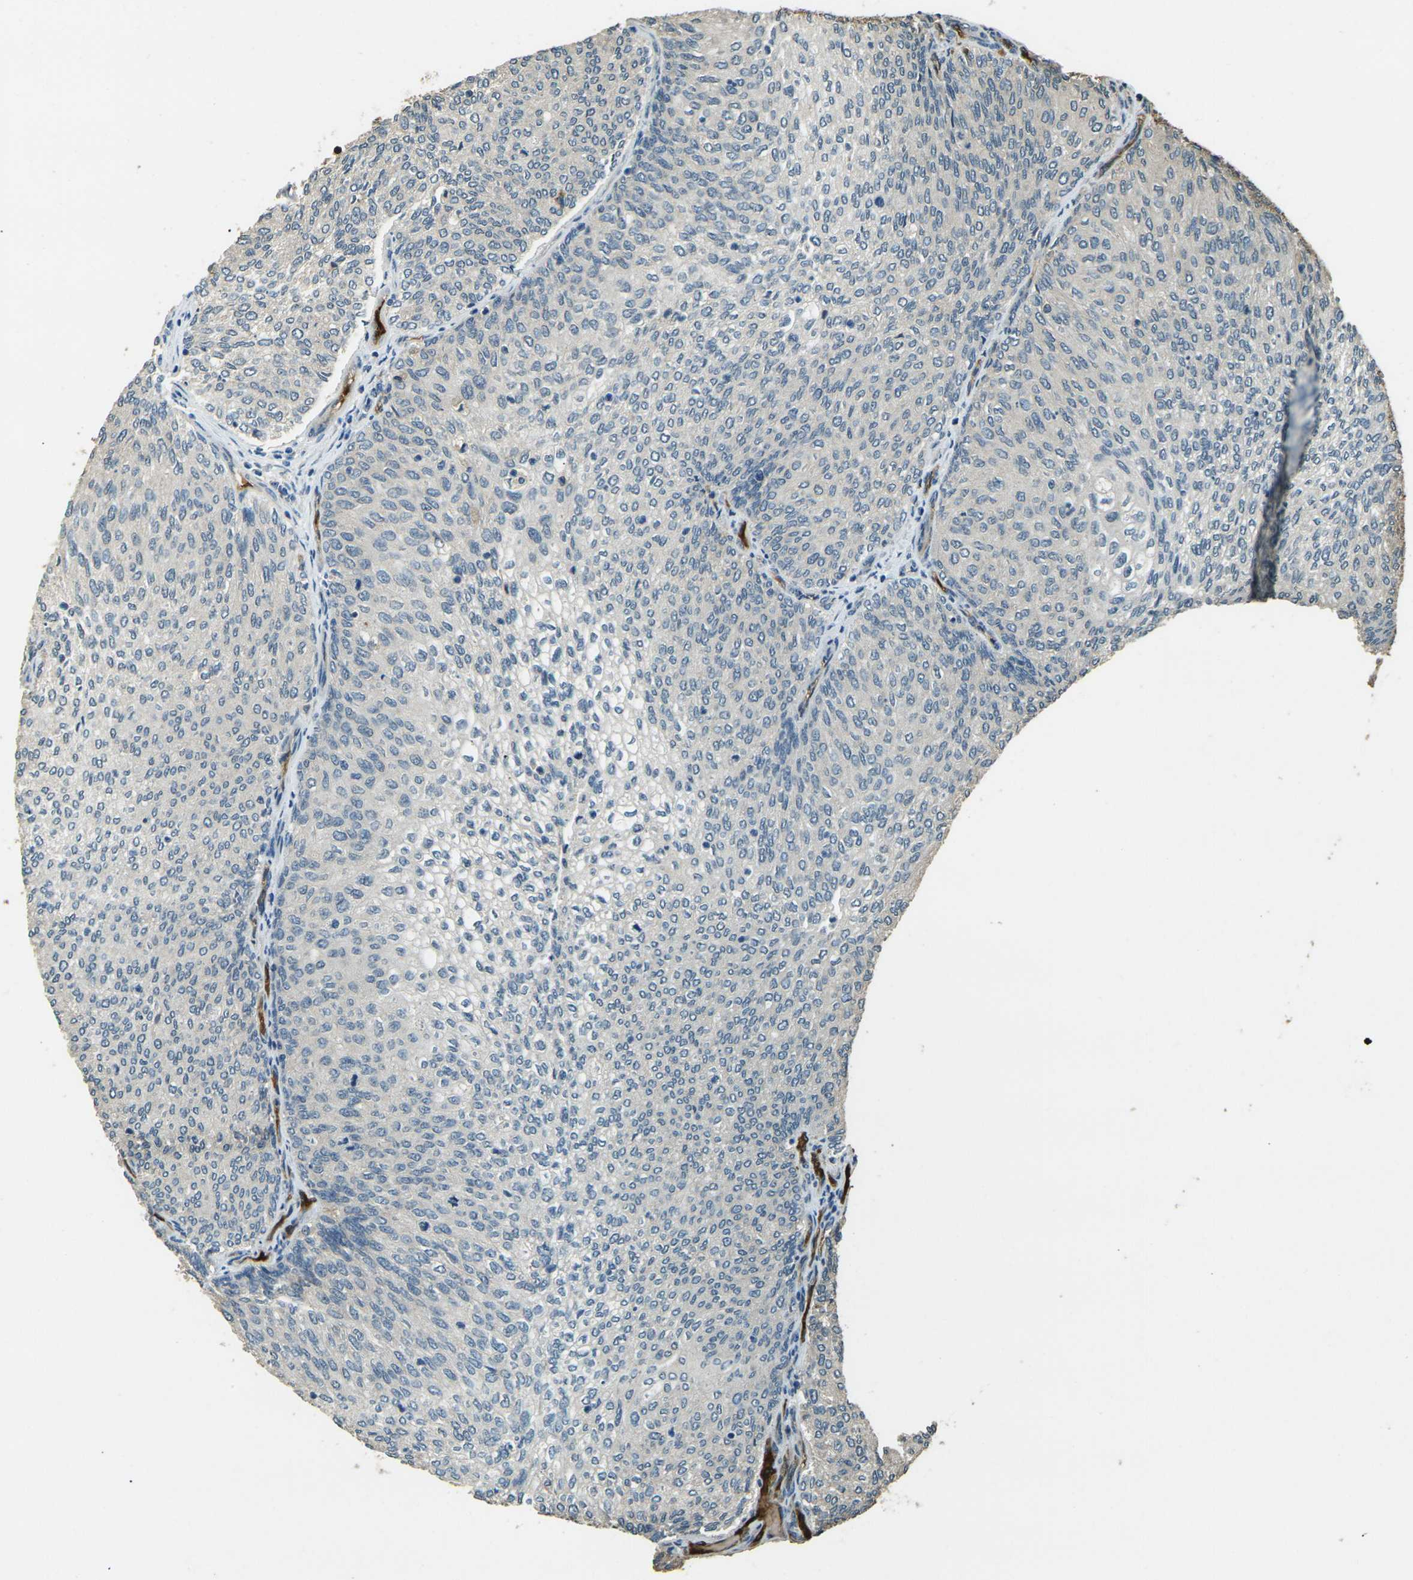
{"staining": {"intensity": "negative", "quantity": "none", "location": "none"}, "tissue": "urothelial cancer", "cell_type": "Tumor cells", "image_type": "cancer", "snomed": [{"axis": "morphology", "description": "Urothelial carcinoma, Low grade"}, {"axis": "topography", "description": "Urinary bladder"}], "caption": "The photomicrograph exhibits no significant positivity in tumor cells of urothelial carcinoma (low-grade). The staining was performed using DAB (3,3'-diaminobenzidine) to visualize the protein expression in brown, while the nuclei were stained in blue with hematoxylin (Magnification: 20x).", "gene": "TOR1A", "patient": {"sex": "female", "age": 79}}